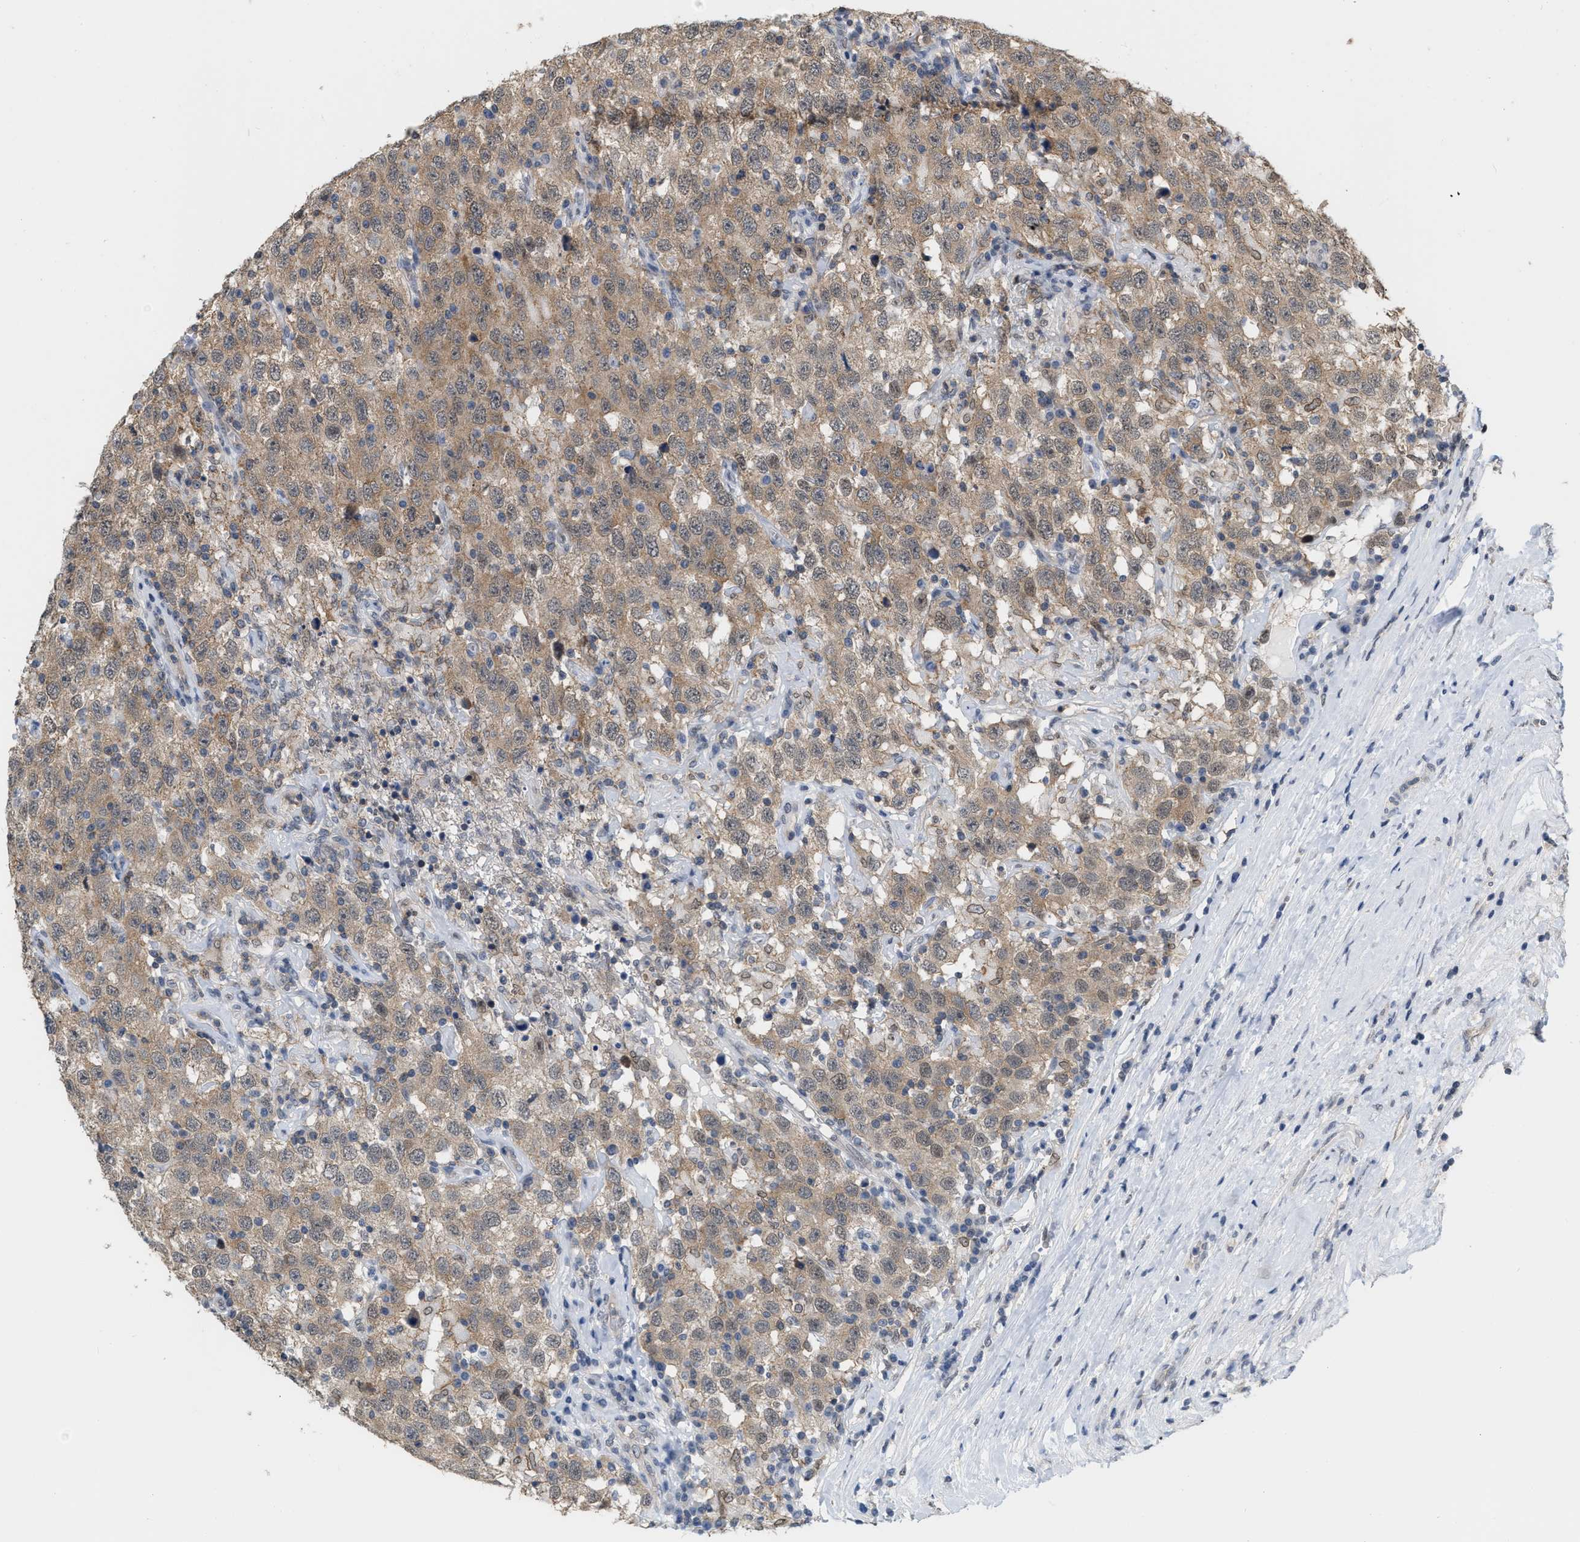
{"staining": {"intensity": "moderate", "quantity": ">75%", "location": "cytoplasmic/membranous"}, "tissue": "testis cancer", "cell_type": "Tumor cells", "image_type": "cancer", "snomed": [{"axis": "morphology", "description": "Seminoma, NOS"}, {"axis": "topography", "description": "Testis"}], "caption": "An immunohistochemistry histopathology image of neoplastic tissue is shown. Protein staining in brown highlights moderate cytoplasmic/membranous positivity in testis seminoma within tumor cells.", "gene": "BAIAP2L1", "patient": {"sex": "male", "age": 41}}